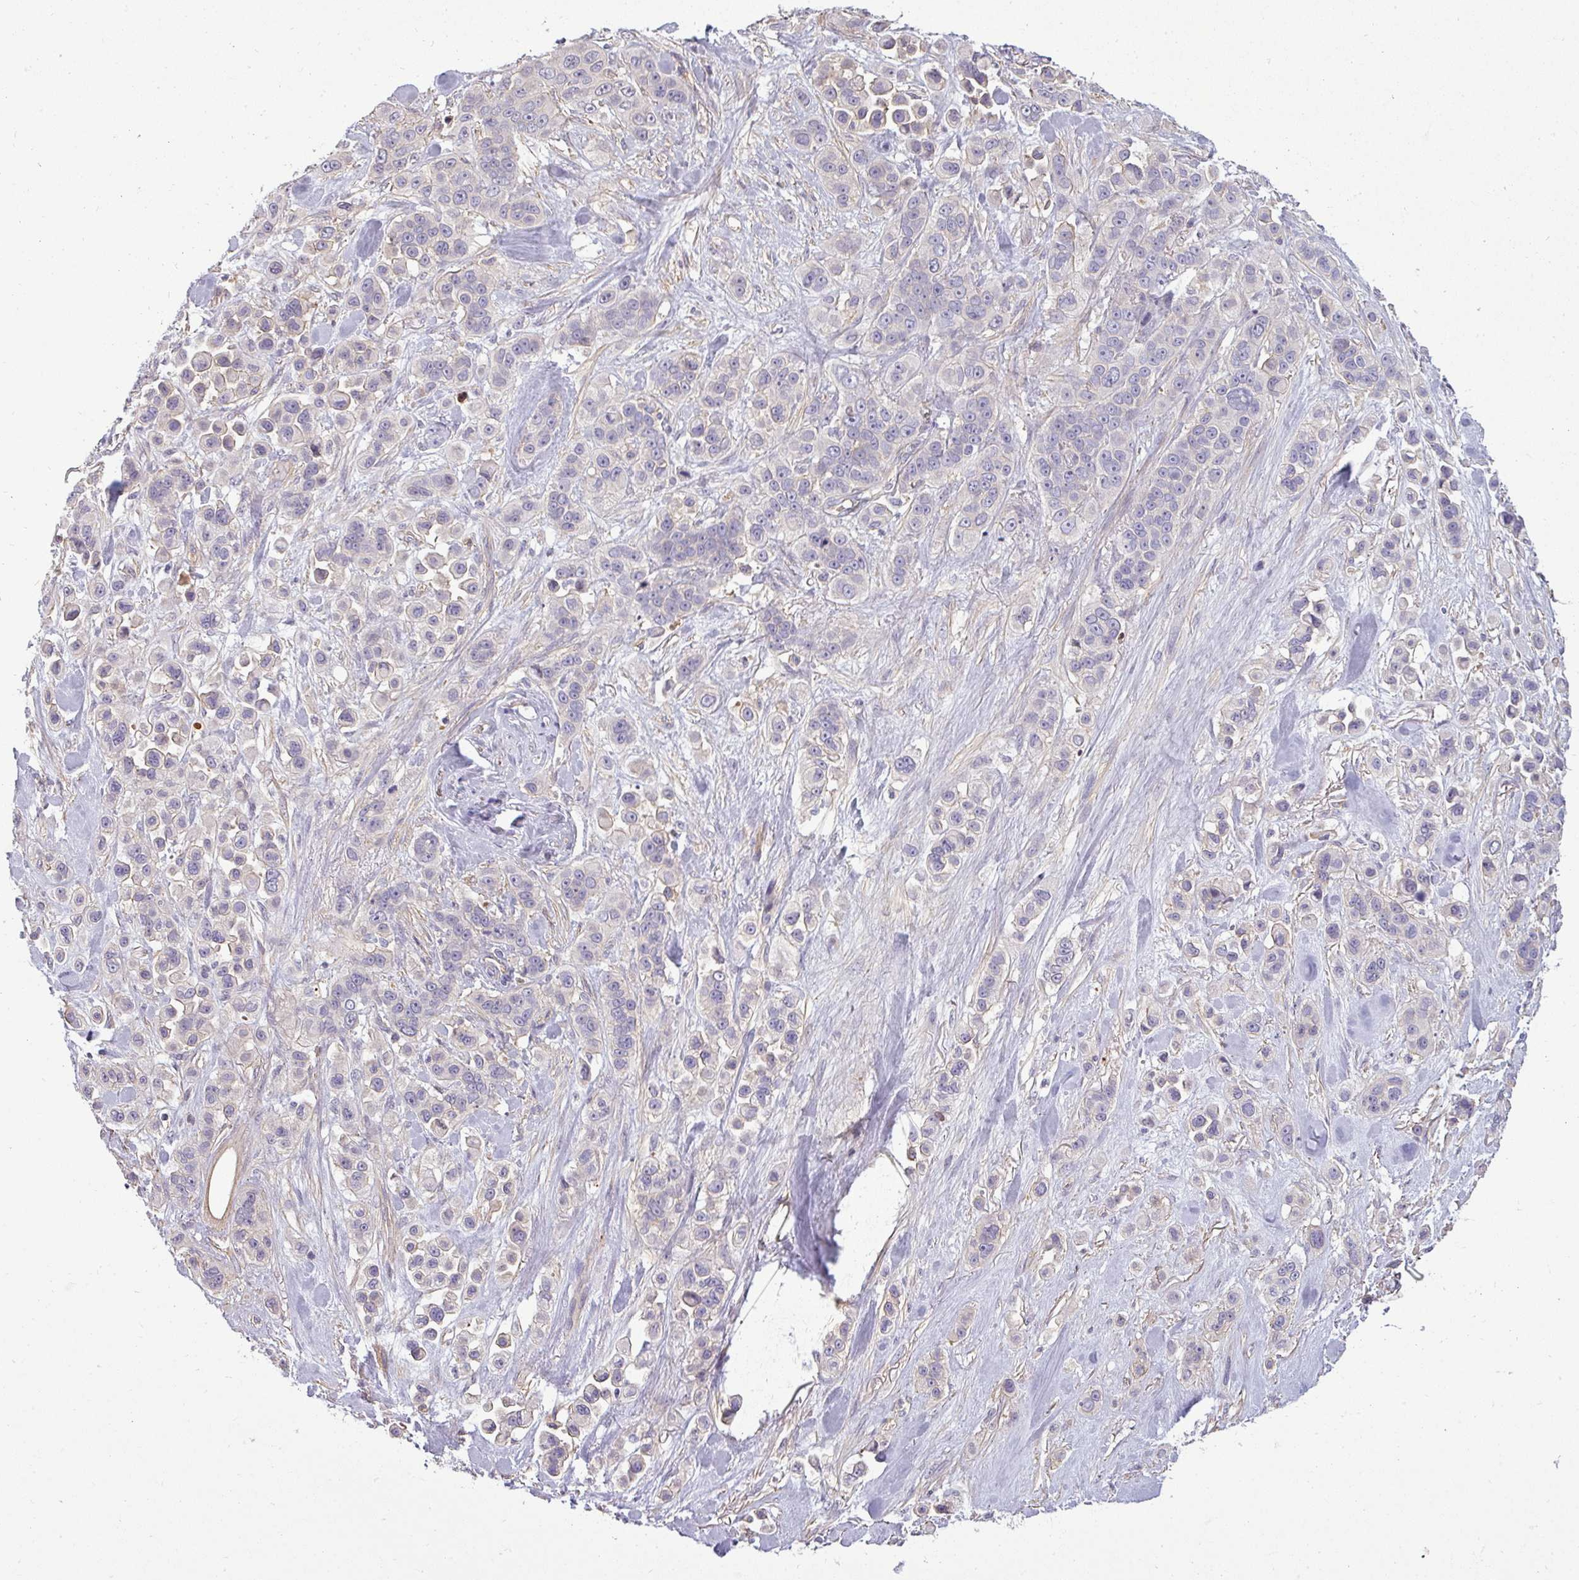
{"staining": {"intensity": "negative", "quantity": "none", "location": "none"}, "tissue": "skin cancer", "cell_type": "Tumor cells", "image_type": "cancer", "snomed": [{"axis": "morphology", "description": "Squamous cell carcinoma, NOS"}, {"axis": "topography", "description": "Skin"}], "caption": "Immunohistochemistry of skin squamous cell carcinoma displays no staining in tumor cells.", "gene": "ZNF835", "patient": {"sex": "male", "age": 67}}